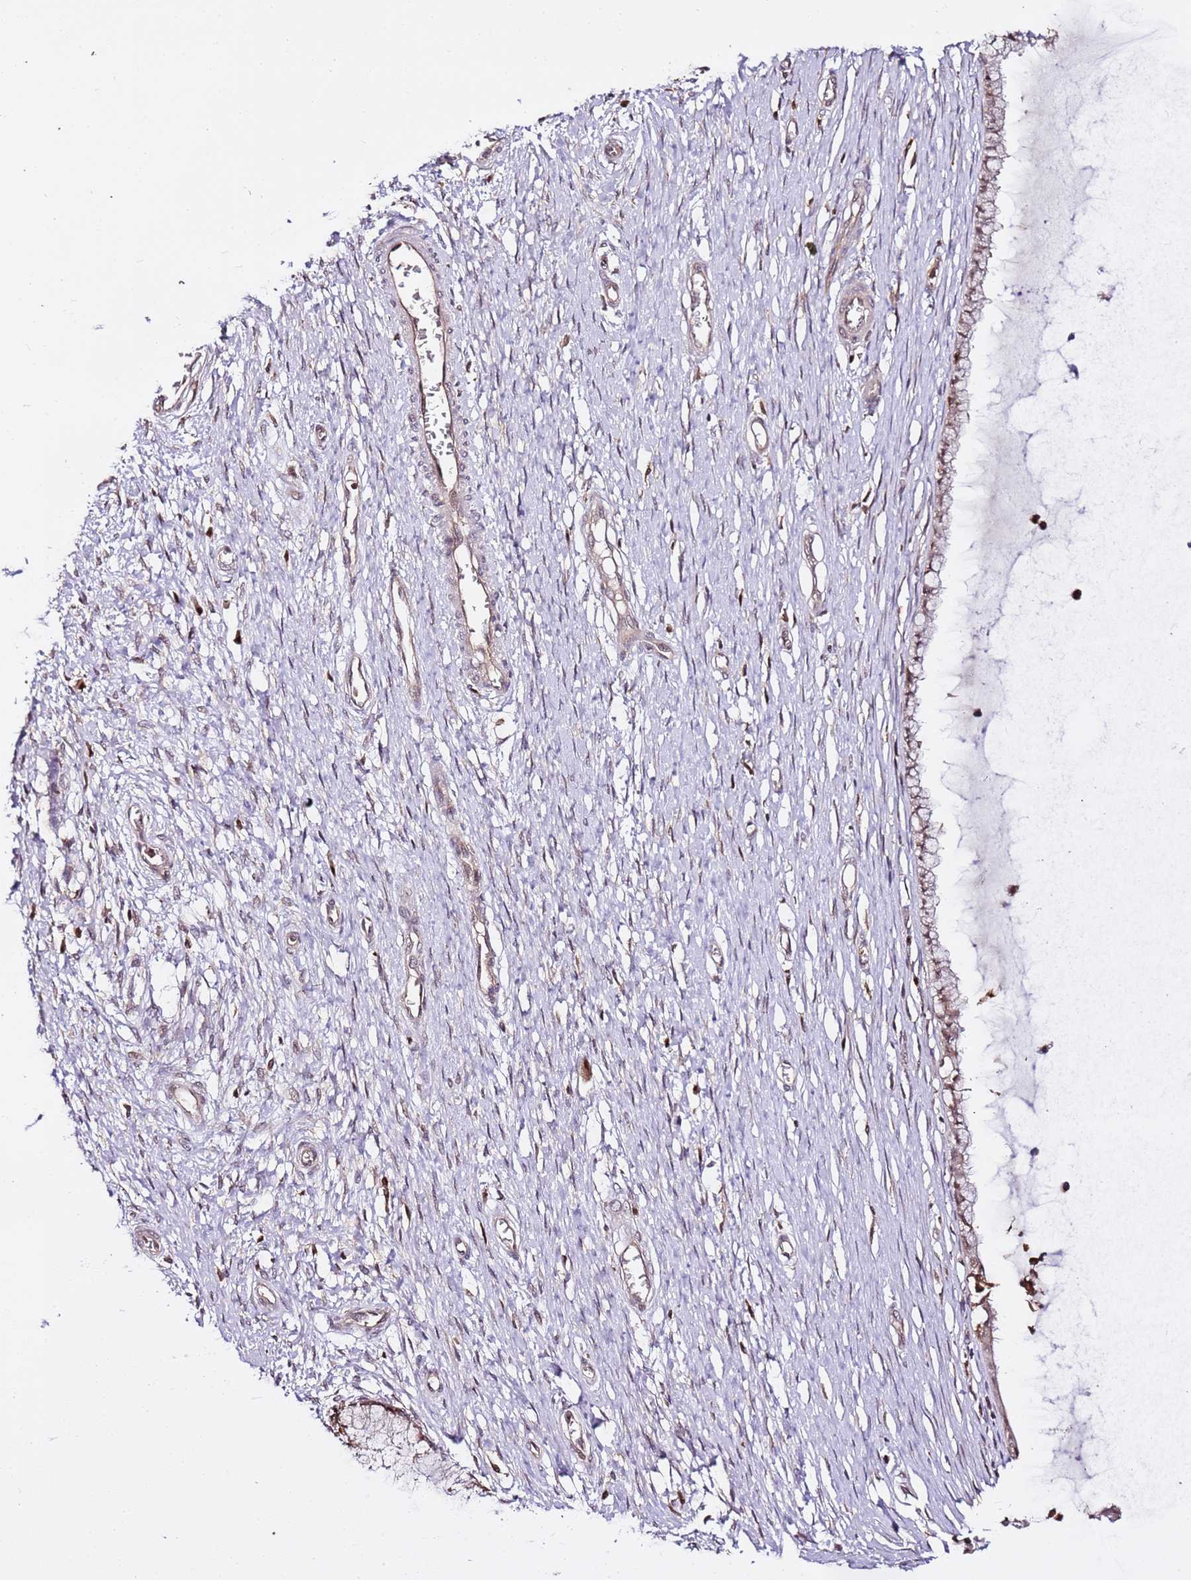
{"staining": {"intensity": "moderate", "quantity": "25%-75%", "location": "cytoplasmic/membranous,nuclear"}, "tissue": "cervix", "cell_type": "Glandular cells", "image_type": "normal", "snomed": [{"axis": "morphology", "description": "Normal tissue, NOS"}, {"axis": "topography", "description": "Cervix"}], "caption": "High-power microscopy captured an immunohistochemistry image of benign cervix, revealing moderate cytoplasmic/membranous,nuclear expression in about 25%-75% of glandular cells. (brown staining indicates protein expression, while blue staining denotes nuclei).", "gene": "OR5V1", "patient": {"sex": "female", "age": 55}}